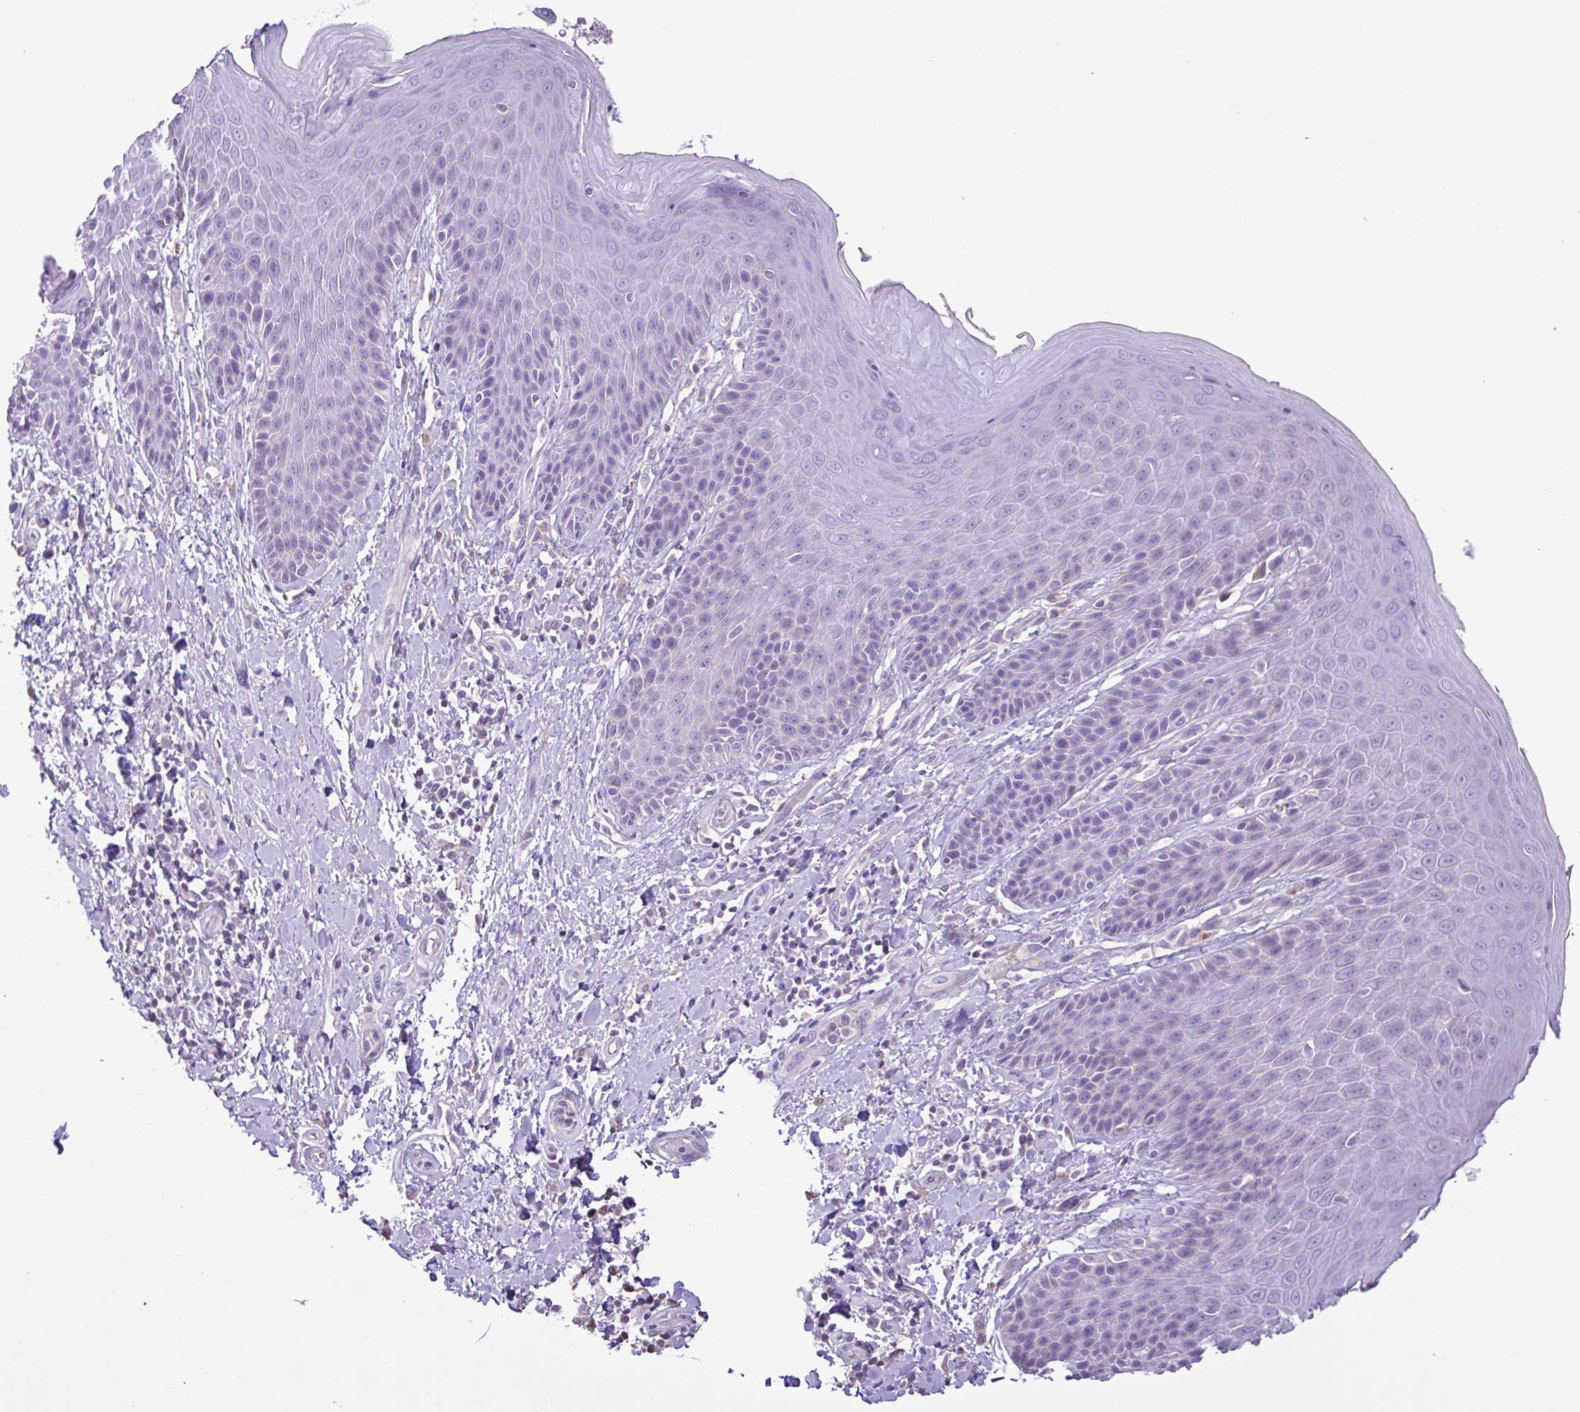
{"staining": {"intensity": "weak", "quantity": "<25%", "location": "cytoplasmic/membranous"}, "tissue": "skin", "cell_type": "Epidermal cells", "image_type": "normal", "snomed": [{"axis": "morphology", "description": "Normal tissue, NOS"}, {"axis": "topography", "description": "Anal"}, {"axis": "topography", "description": "Peripheral nerve tissue"}], "caption": "There is no significant positivity in epidermal cells of skin.", "gene": "CYP17A1", "patient": {"sex": "male", "age": 51}}